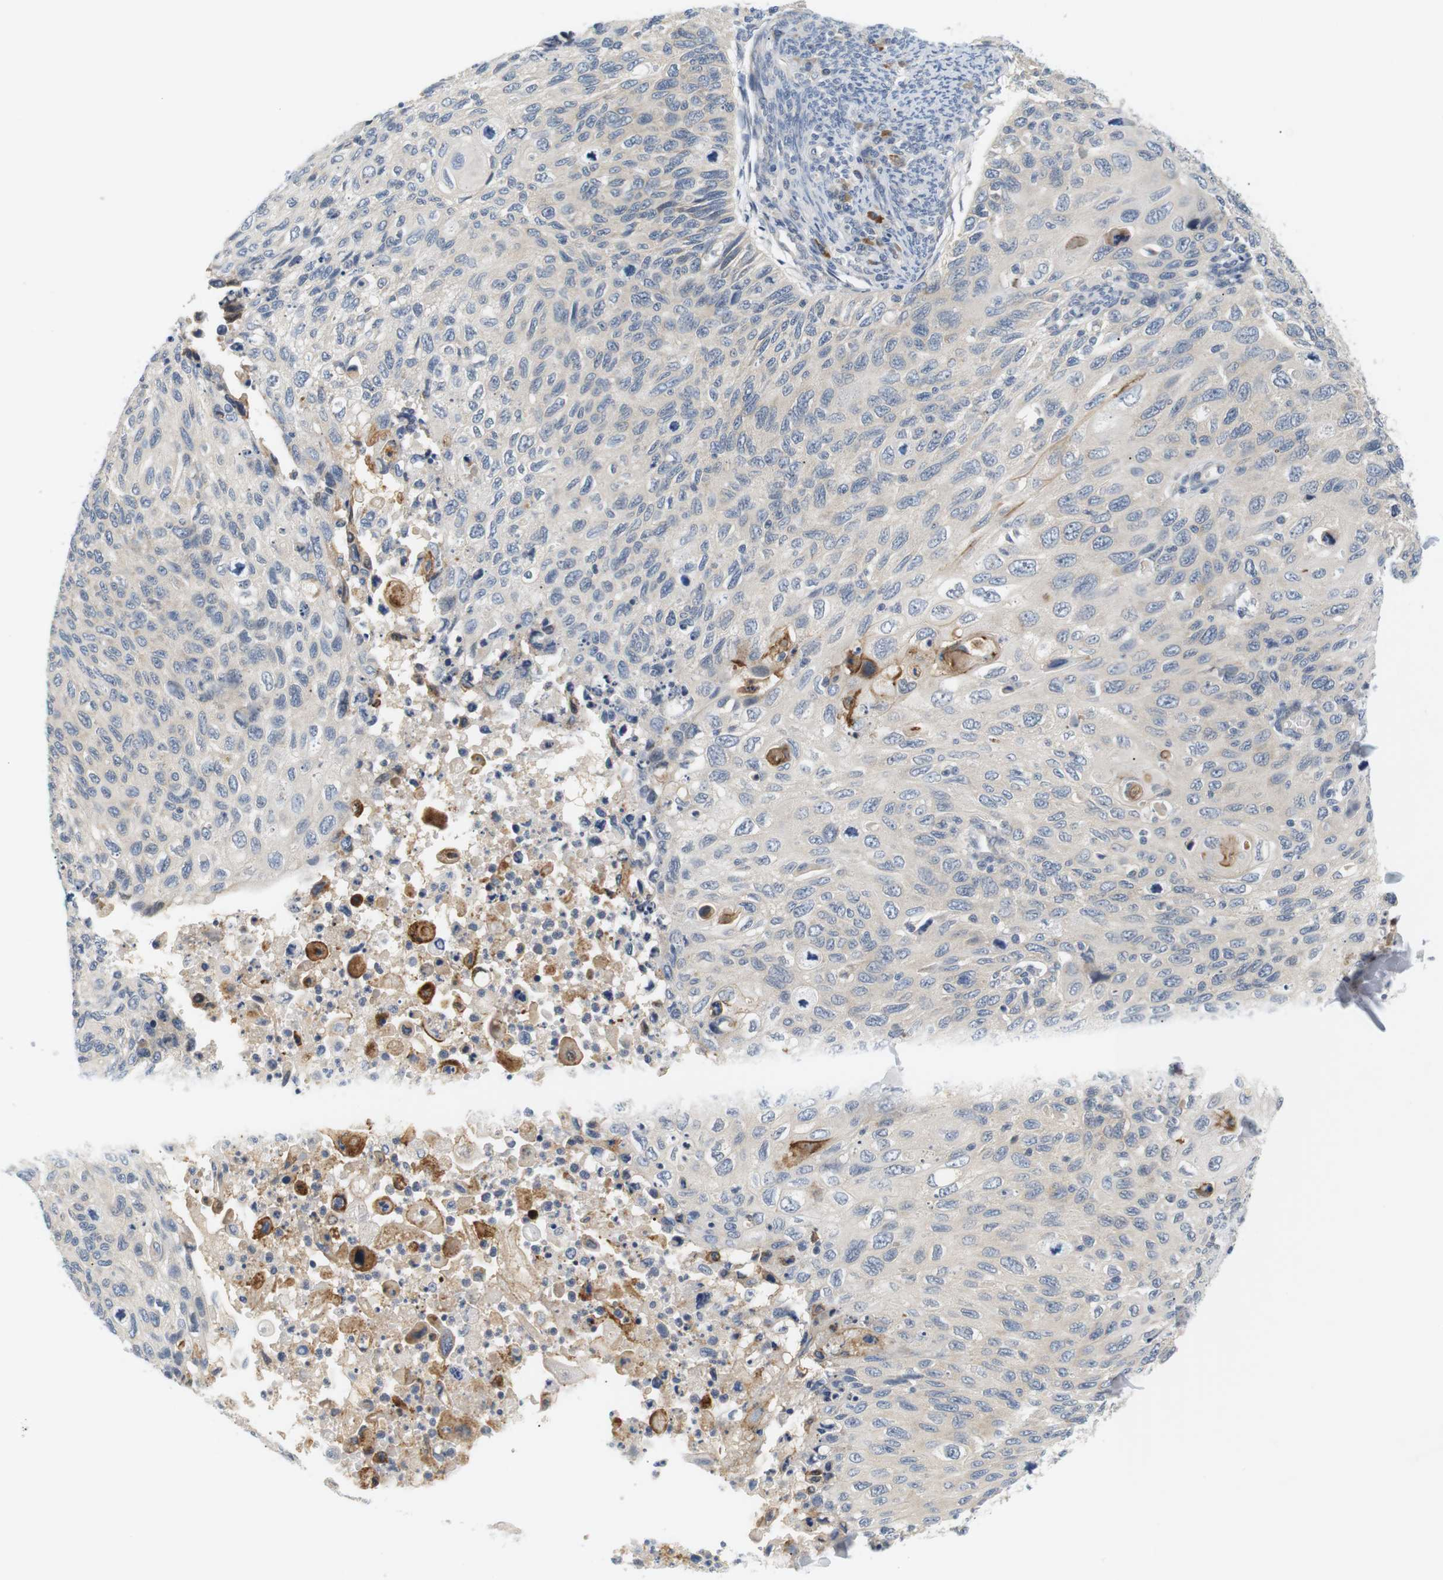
{"staining": {"intensity": "negative", "quantity": "none", "location": "none"}, "tissue": "cervical cancer", "cell_type": "Tumor cells", "image_type": "cancer", "snomed": [{"axis": "morphology", "description": "Squamous cell carcinoma, NOS"}, {"axis": "topography", "description": "Cervix"}], "caption": "Human squamous cell carcinoma (cervical) stained for a protein using immunohistochemistry reveals no staining in tumor cells.", "gene": "EVA1C", "patient": {"sex": "female", "age": 70}}